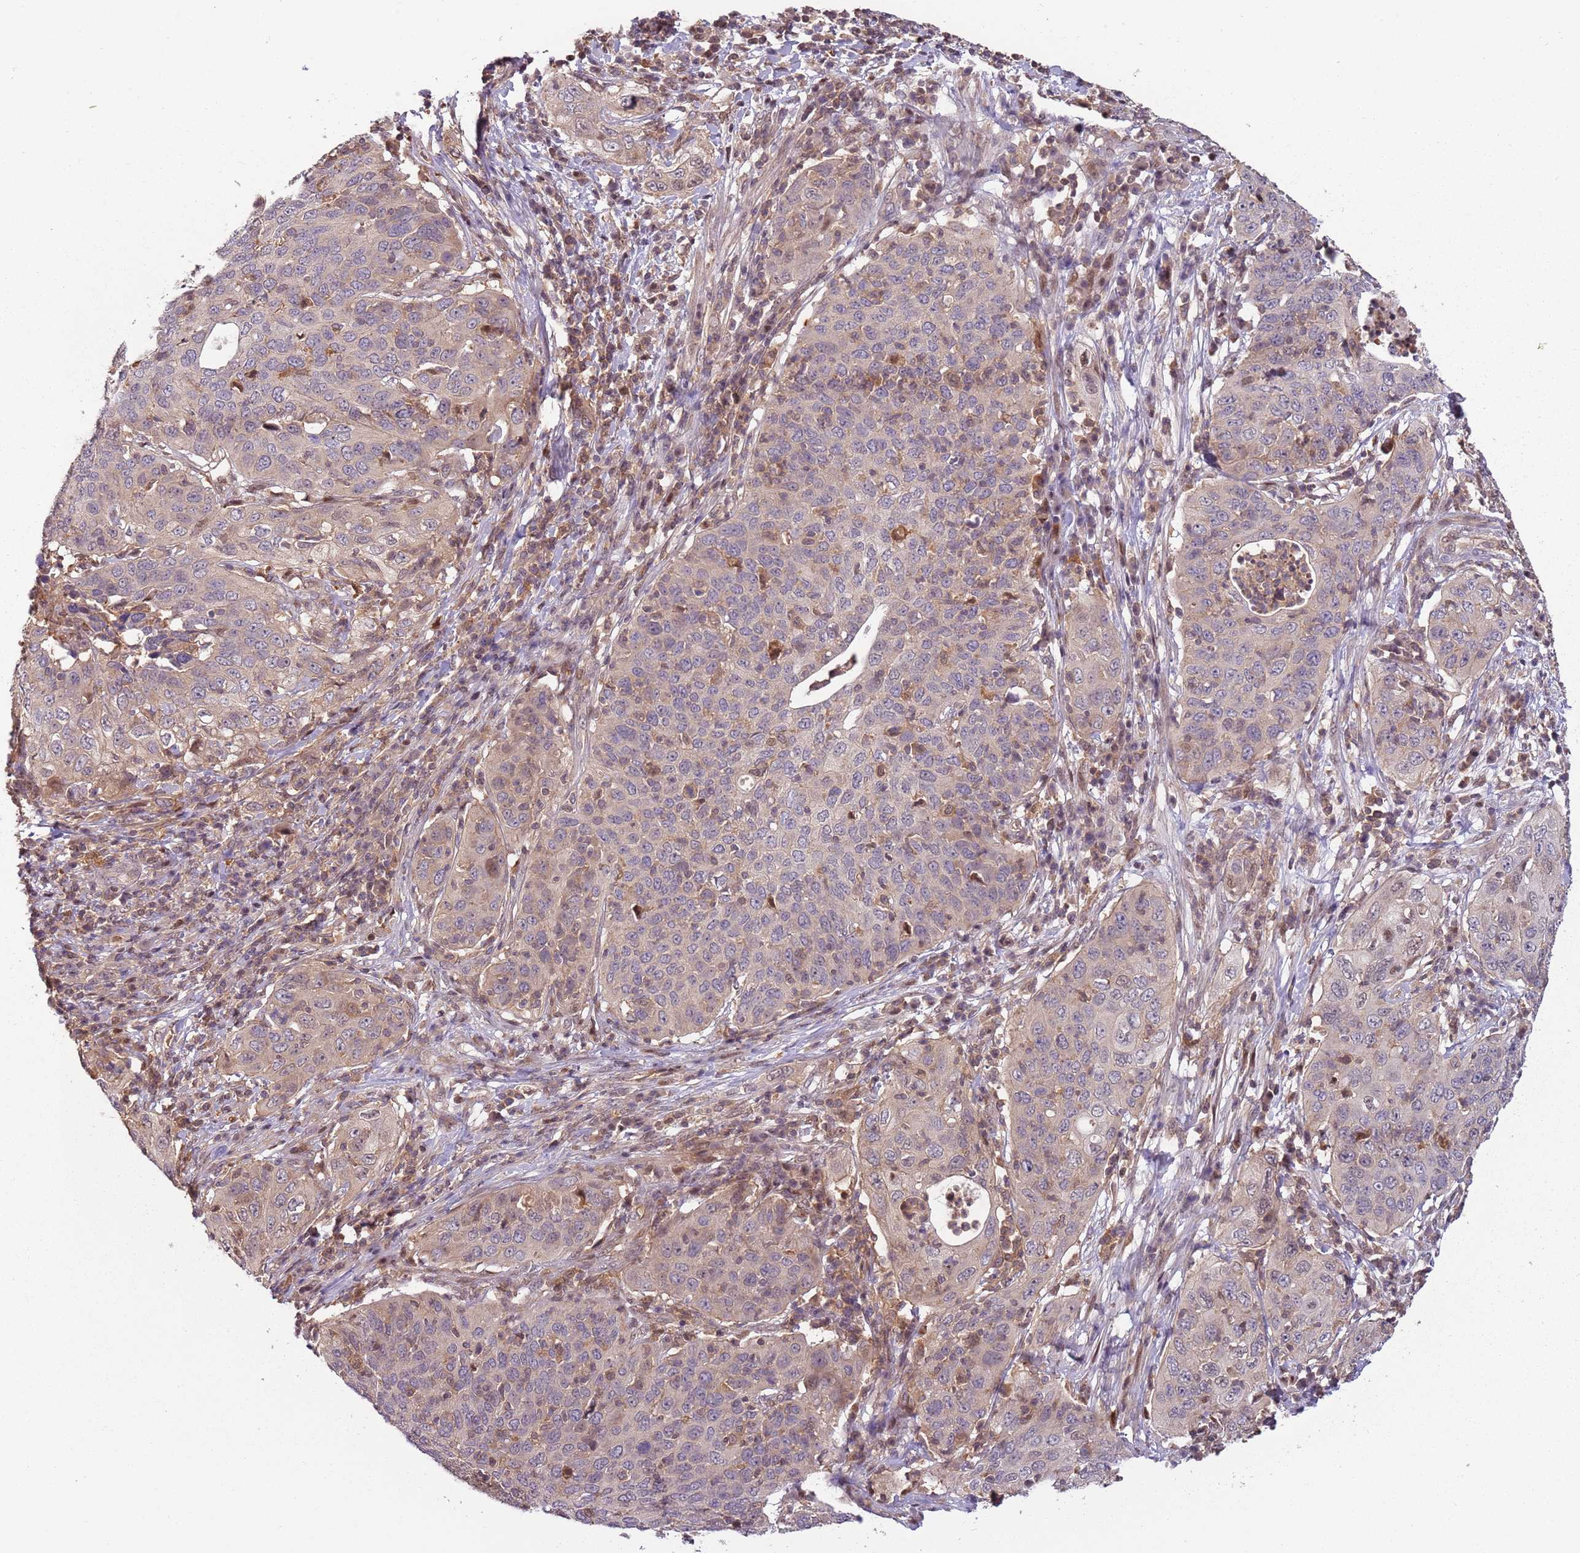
{"staining": {"intensity": "negative", "quantity": "none", "location": "none"}, "tissue": "cervical cancer", "cell_type": "Tumor cells", "image_type": "cancer", "snomed": [{"axis": "morphology", "description": "Squamous cell carcinoma, NOS"}, {"axis": "topography", "description": "Cervix"}], "caption": "Immunohistochemical staining of squamous cell carcinoma (cervical) shows no significant staining in tumor cells.", "gene": "GSTO2", "patient": {"sex": "female", "age": 36}}